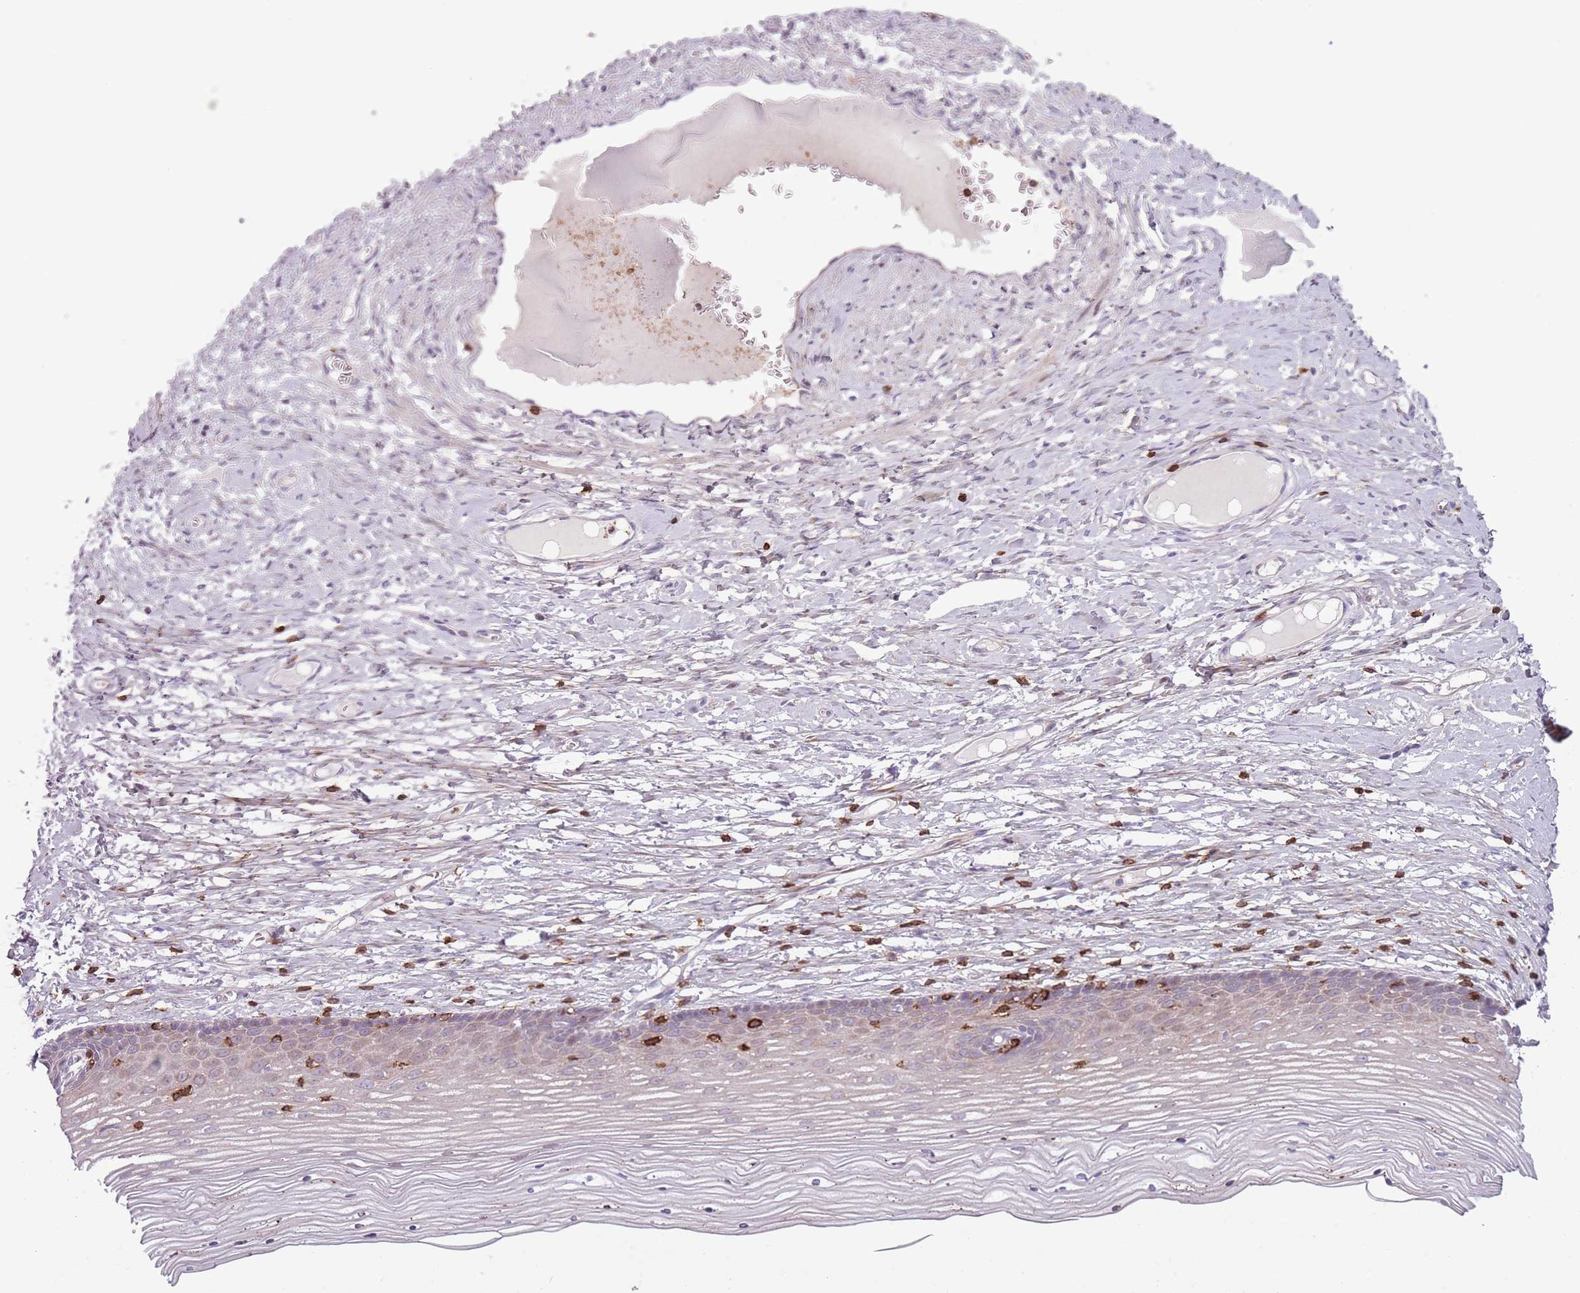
{"staining": {"intensity": "negative", "quantity": "none", "location": "none"}, "tissue": "cervix", "cell_type": "Glandular cells", "image_type": "normal", "snomed": [{"axis": "morphology", "description": "Normal tissue, NOS"}, {"axis": "topography", "description": "Cervix"}], "caption": "Glandular cells show no significant protein expression in normal cervix. The staining is performed using DAB (3,3'-diaminobenzidine) brown chromogen with nuclei counter-stained in using hematoxylin.", "gene": "ZNF583", "patient": {"sex": "female", "age": 42}}